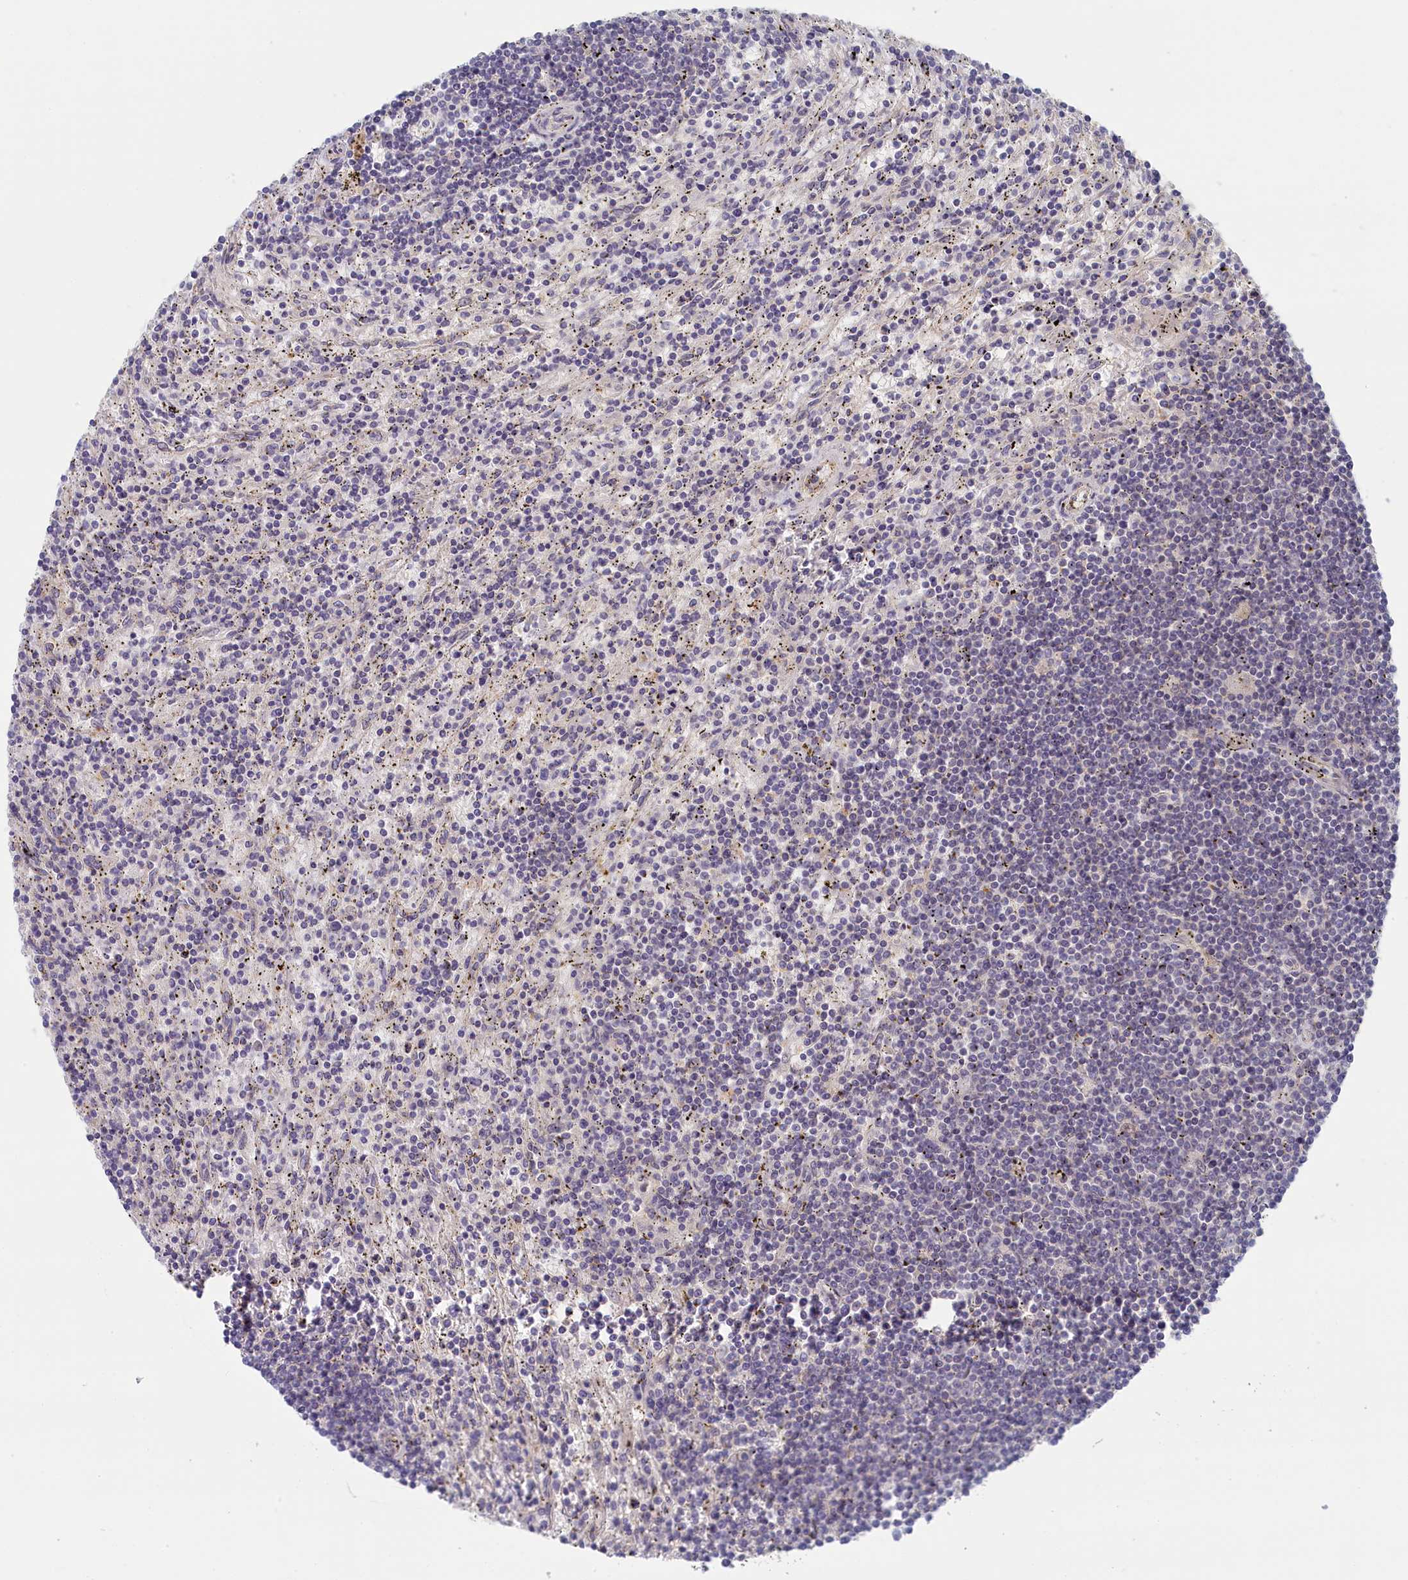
{"staining": {"intensity": "negative", "quantity": "none", "location": "none"}, "tissue": "lymphoma", "cell_type": "Tumor cells", "image_type": "cancer", "snomed": [{"axis": "morphology", "description": "Malignant lymphoma, non-Hodgkin's type, Low grade"}, {"axis": "topography", "description": "Spleen"}], "caption": "The photomicrograph demonstrates no significant staining in tumor cells of malignant lymphoma, non-Hodgkin's type (low-grade).", "gene": "STX16", "patient": {"sex": "male", "age": 76}}